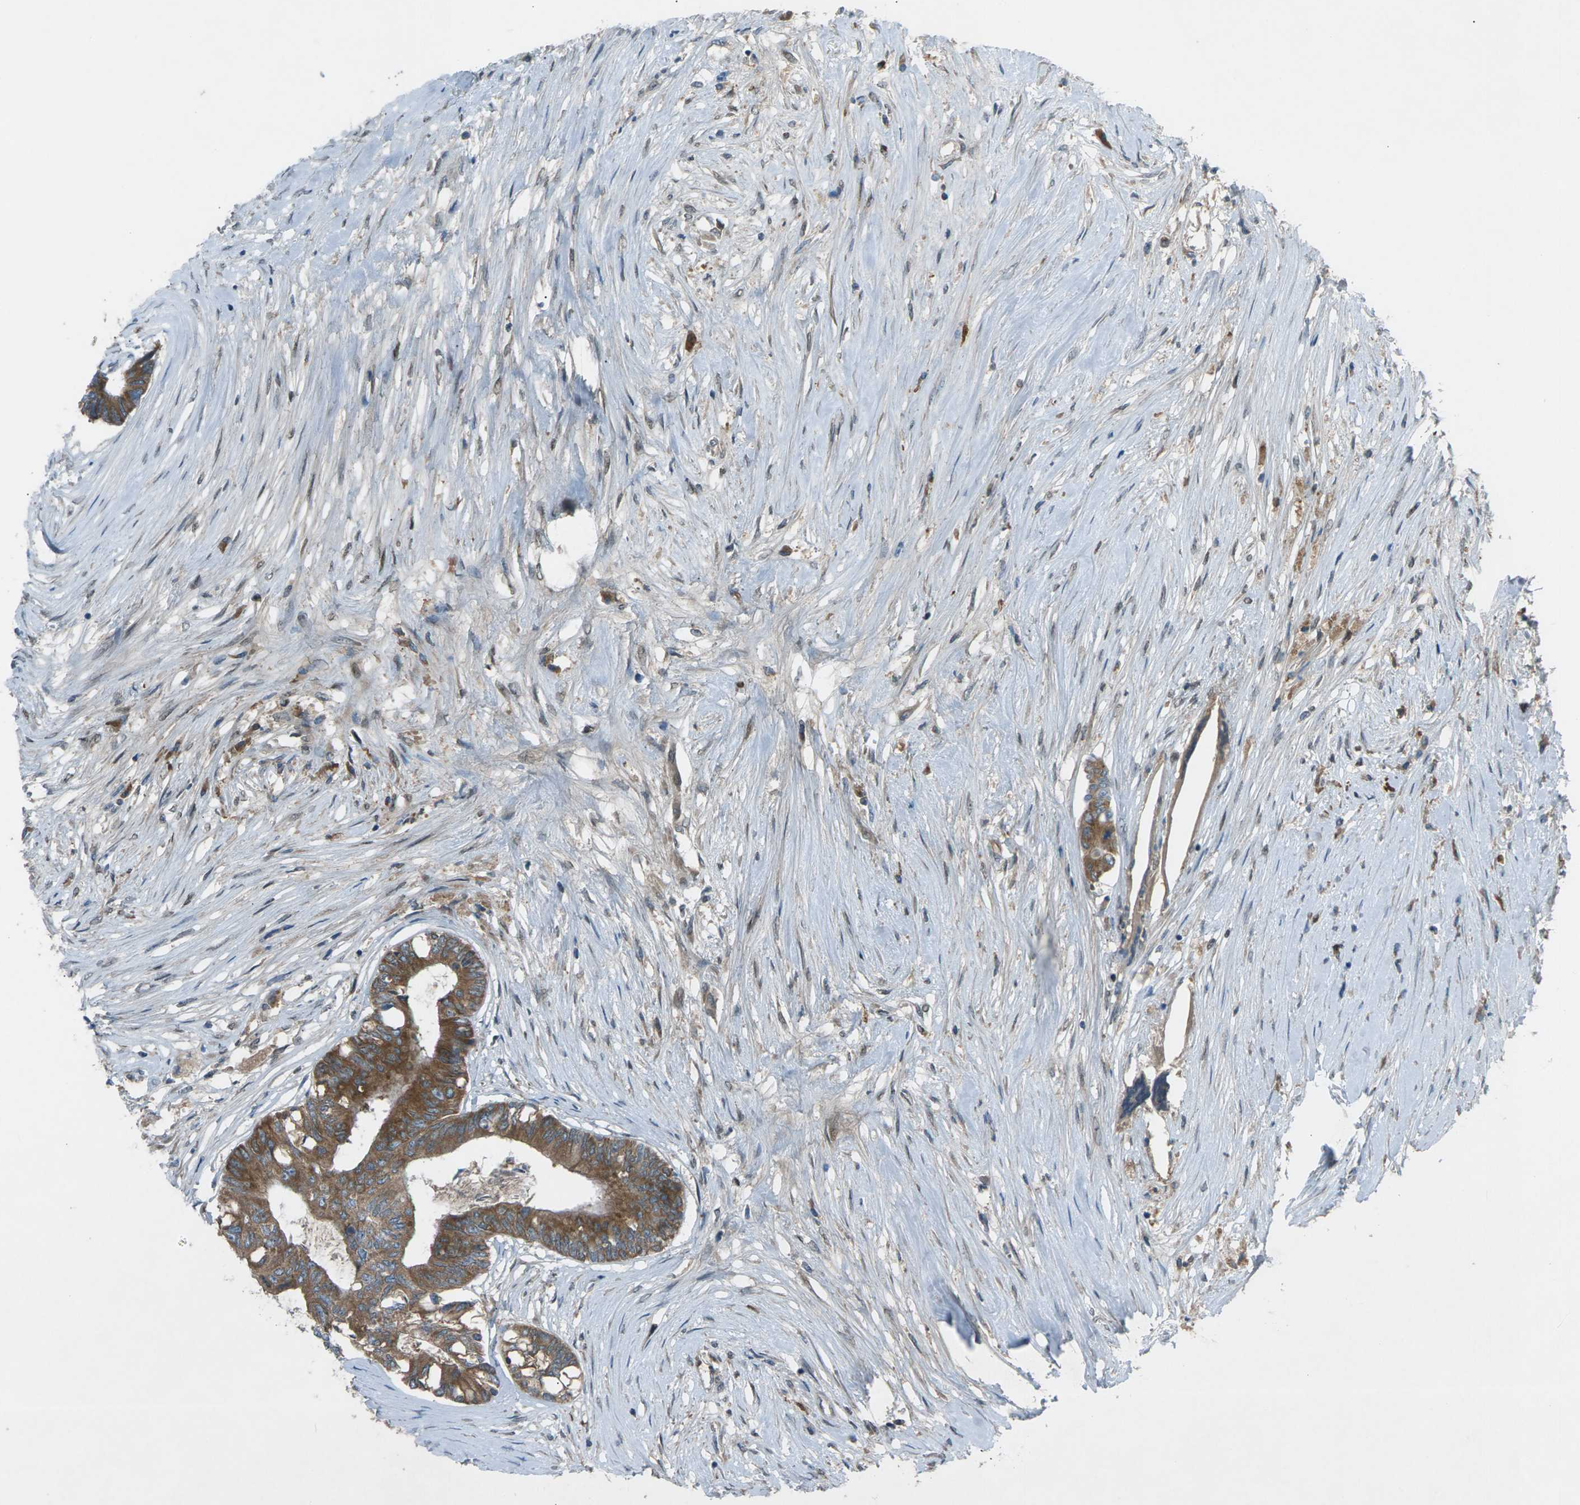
{"staining": {"intensity": "moderate", "quantity": ">75%", "location": "cytoplasmic/membranous"}, "tissue": "colorectal cancer", "cell_type": "Tumor cells", "image_type": "cancer", "snomed": [{"axis": "morphology", "description": "Adenocarcinoma, NOS"}, {"axis": "topography", "description": "Rectum"}], "caption": "Human colorectal adenocarcinoma stained for a protein (brown) displays moderate cytoplasmic/membranous positive positivity in approximately >75% of tumor cells.", "gene": "DYRK1A", "patient": {"sex": "male", "age": 63}}